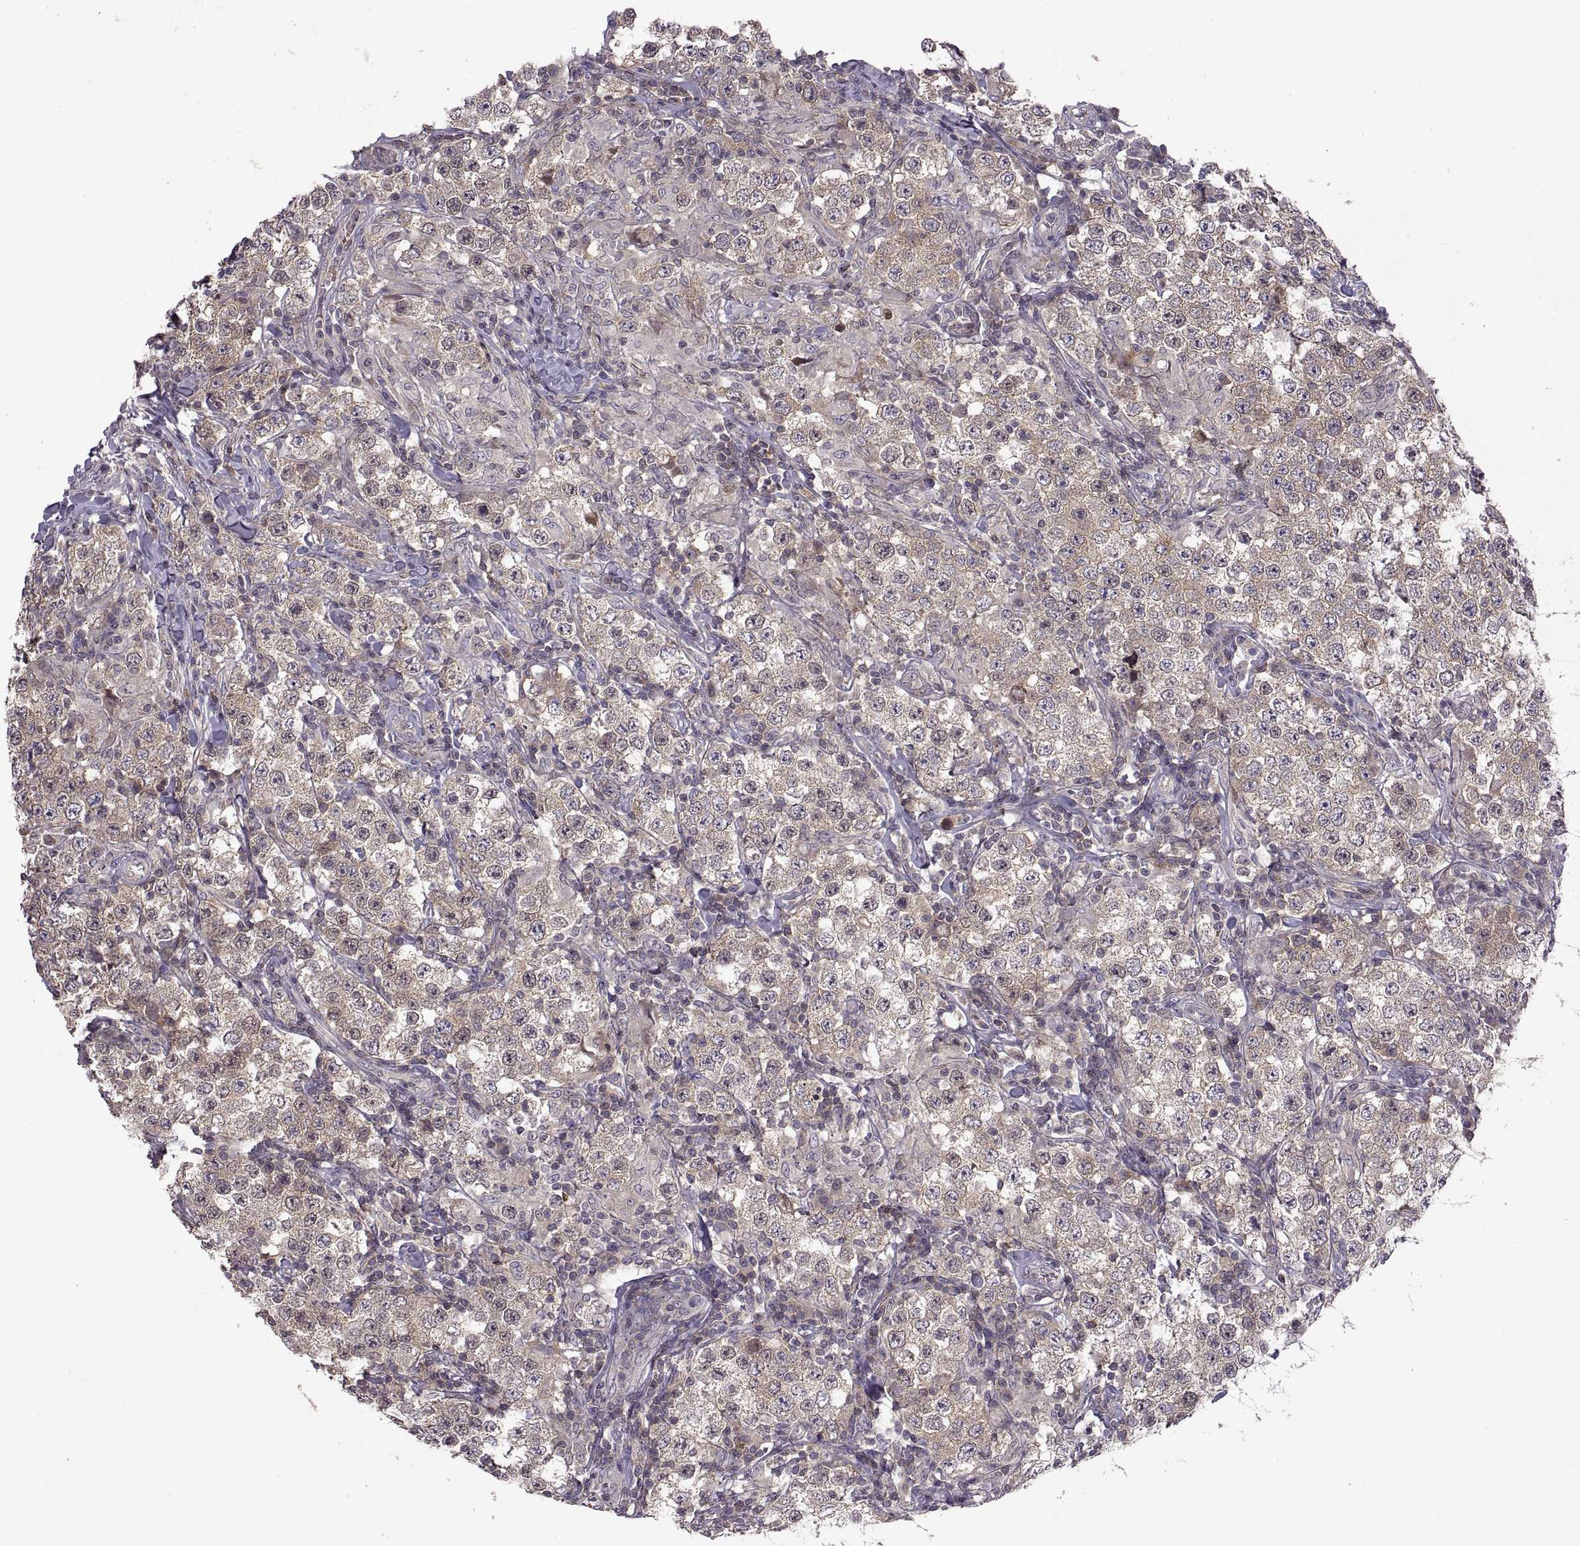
{"staining": {"intensity": "weak", "quantity": "<25%", "location": "cytoplasmic/membranous"}, "tissue": "testis cancer", "cell_type": "Tumor cells", "image_type": "cancer", "snomed": [{"axis": "morphology", "description": "Seminoma, NOS"}, {"axis": "morphology", "description": "Carcinoma, Embryonal, NOS"}, {"axis": "topography", "description": "Testis"}], "caption": "Photomicrograph shows no significant protein expression in tumor cells of testis cancer.", "gene": "NMNAT2", "patient": {"sex": "male", "age": 41}}